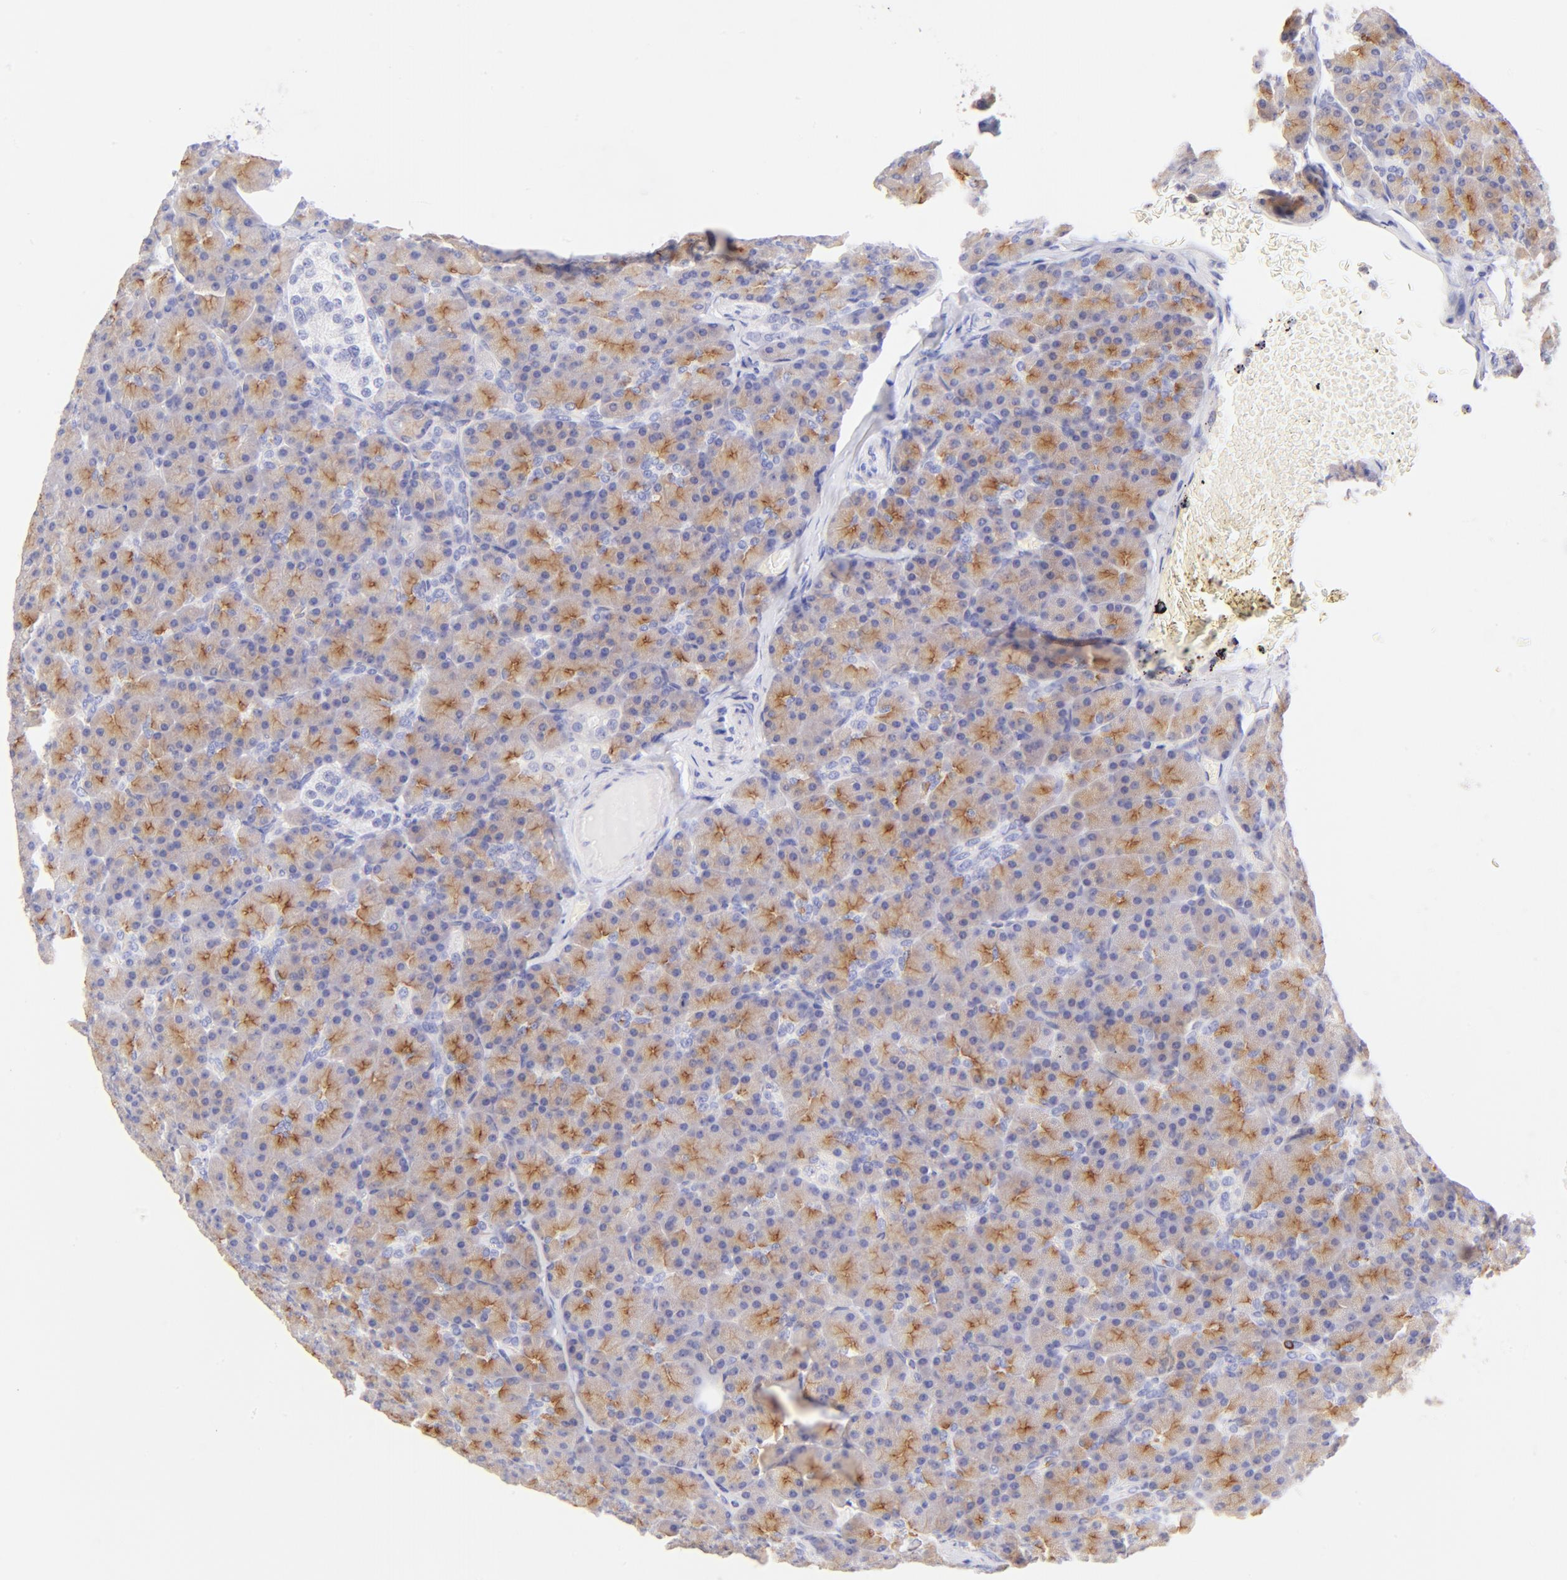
{"staining": {"intensity": "moderate", "quantity": ">75%", "location": "cytoplasmic/membranous"}, "tissue": "pancreas", "cell_type": "Exocrine glandular cells", "image_type": "normal", "snomed": [{"axis": "morphology", "description": "Normal tissue, NOS"}, {"axis": "topography", "description": "Pancreas"}], "caption": "This micrograph reveals benign pancreas stained with IHC to label a protein in brown. The cytoplasmic/membranous of exocrine glandular cells show moderate positivity for the protein. Nuclei are counter-stained blue.", "gene": "IRAG2", "patient": {"sex": "female", "age": 43}}